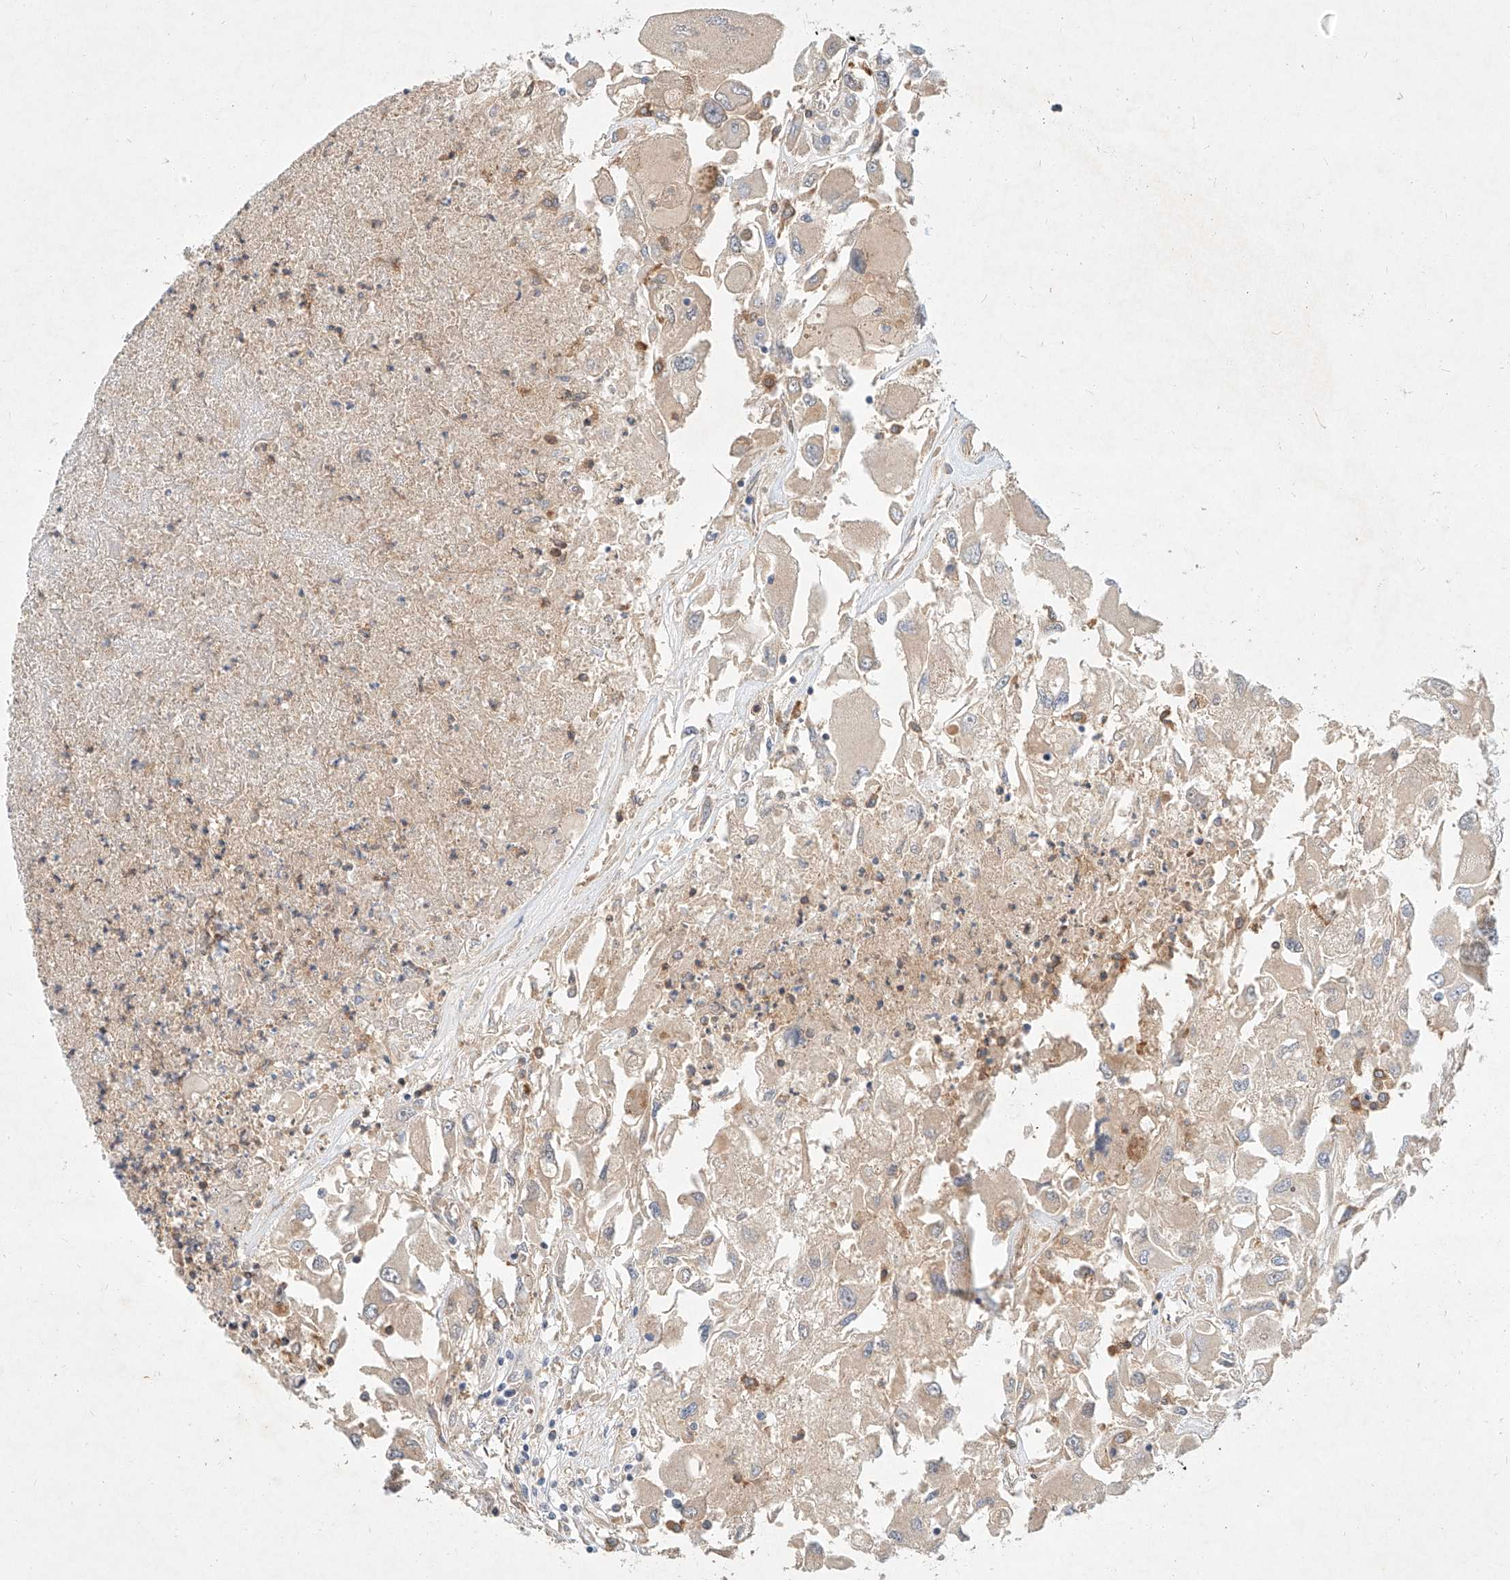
{"staining": {"intensity": "negative", "quantity": "none", "location": "none"}, "tissue": "renal cancer", "cell_type": "Tumor cells", "image_type": "cancer", "snomed": [{"axis": "morphology", "description": "Adenocarcinoma, NOS"}, {"axis": "topography", "description": "Kidney"}], "caption": "This is an immunohistochemistry histopathology image of human renal adenocarcinoma. There is no positivity in tumor cells.", "gene": "NFAM1", "patient": {"sex": "female", "age": 52}}